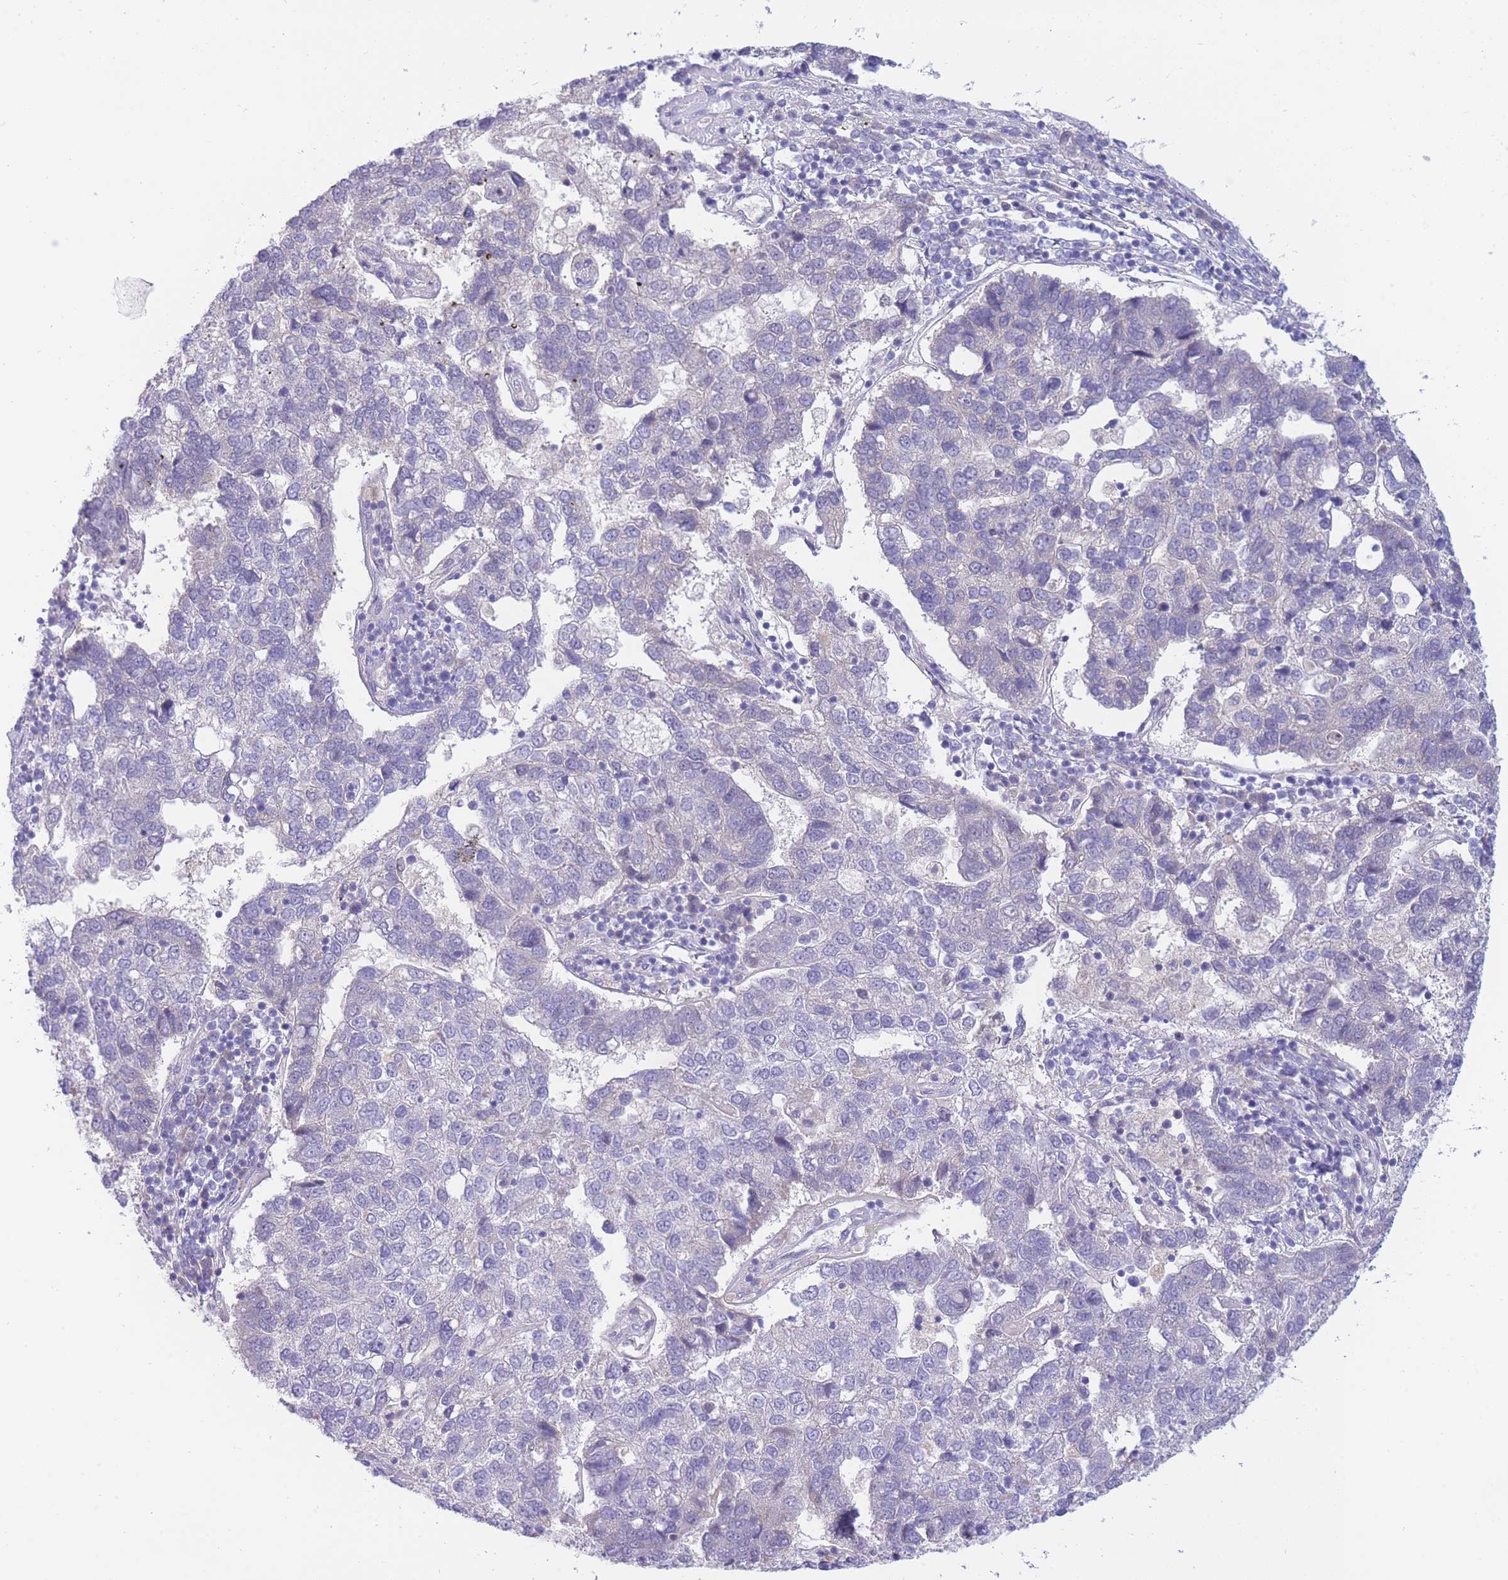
{"staining": {"intensity": "negative", "quantity": "none", "location": "none"}, "tissue": "pancreatic cancer", "cell_type": "Tumor cells", "image_type": "cancer", "snomed": [{"axis": "morphology", "description": "Adenocarcinoma, NOS"}, {"axis": "topography", "description": "Pancreas"}], "caption": "Immunohistochemical staining of adenocarcinoma (pancreatic) demonstrates no significant staining in tumor cells.", "gene": "PRR23B", "patient": {"sex": "female", "age": 61}}